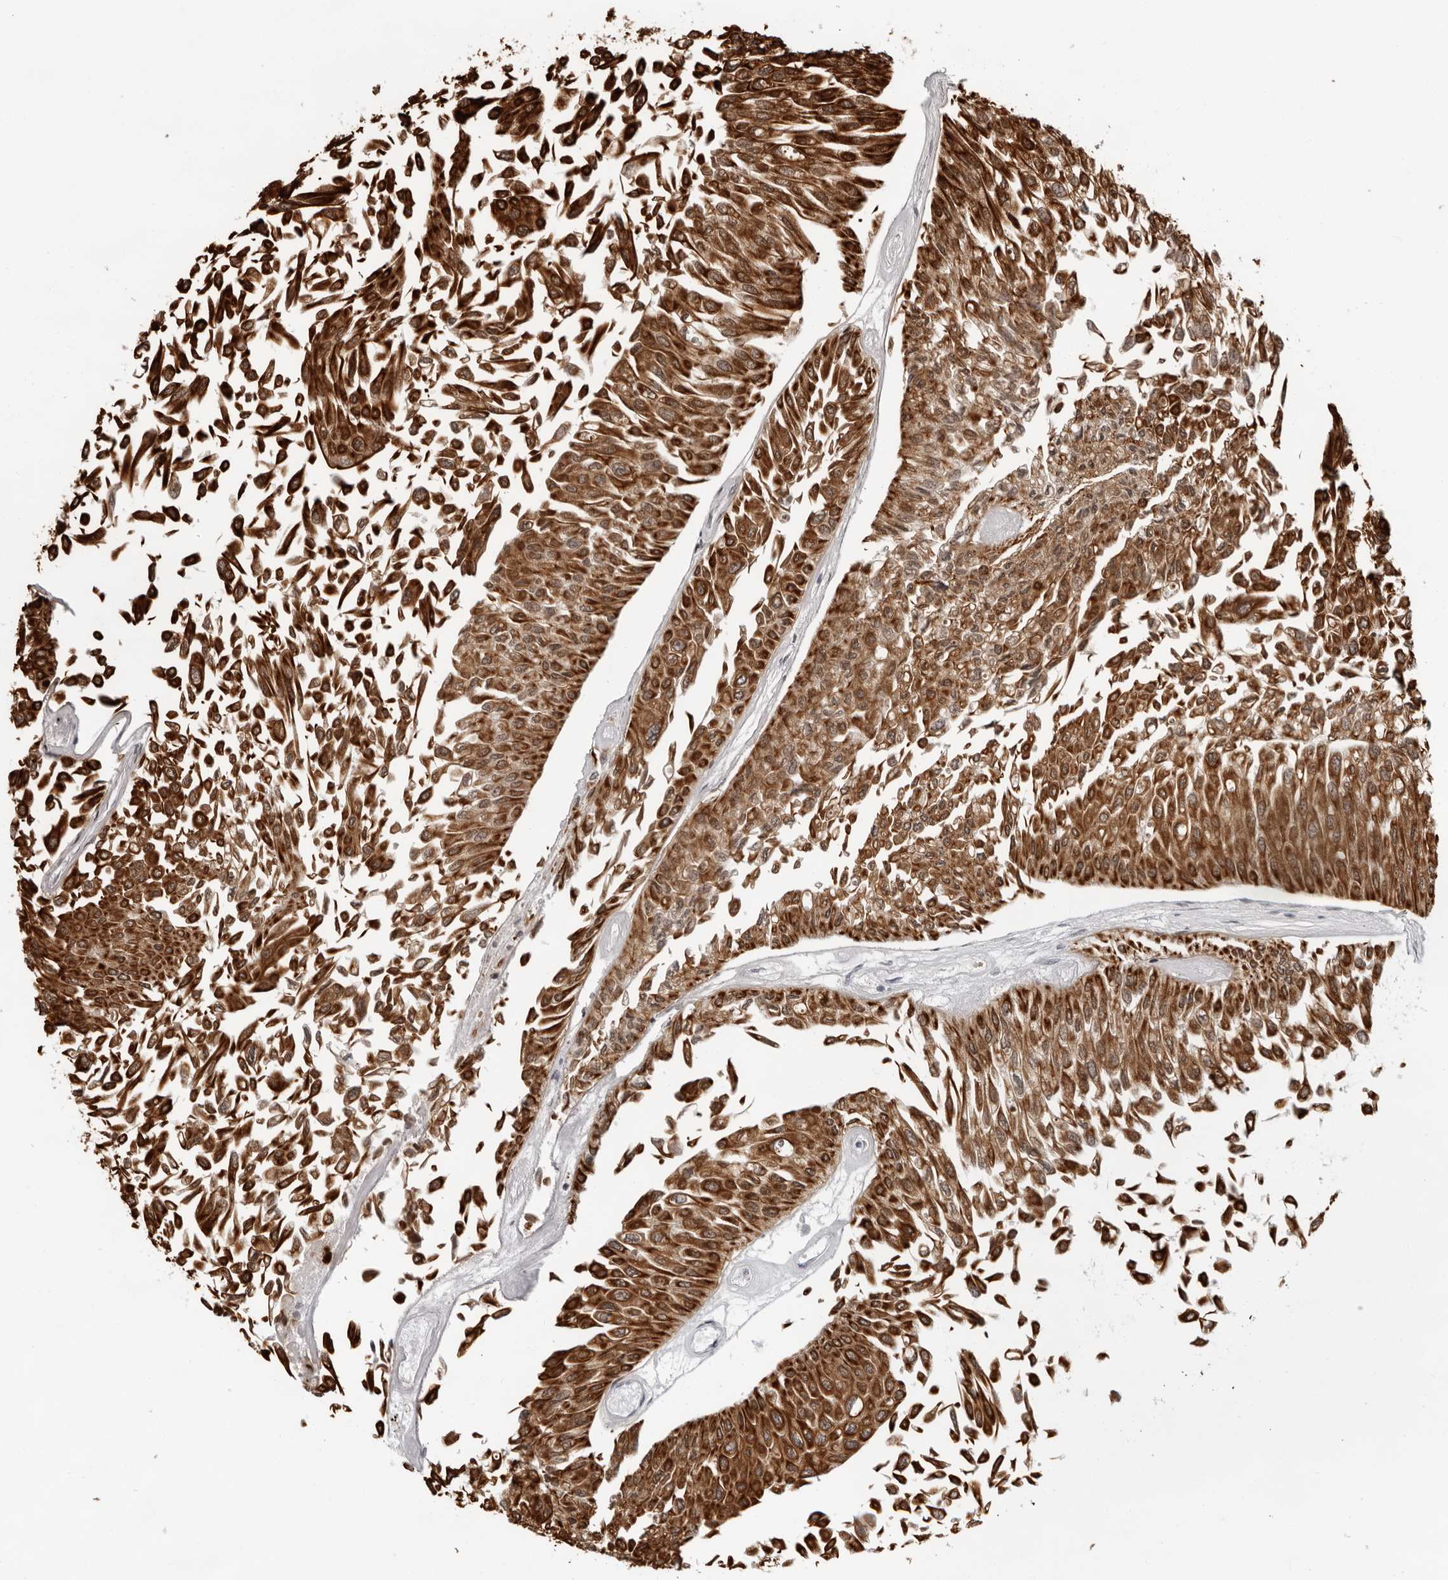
{"staining": {"intensity": "strong", "quantity": ">75%", "location": "cytoplasmic/membranous"}, "tissue": "urothelial cancer", "cell_type": "Tumor cells", "image_type": "cancer", "snomed": [{"axis": "morphology", "description": "Urothelial carcinoma, Low grade"}, {"axis": "topography", "description": "Urinary bladder"}], "caption": "Urothelial cancer stained with DAB immunohistochemistry demonstrates high levels of strong cytoplasmic/membranous positivity in approximately >75% of tumor cells. The staining was performed using DAB (3,3'-diaminobenzidine), with brown indicating positive protein expression. Nuclei are stained blue with hematoxylin.", "gene": "CCDC28B", "patient": {"sex": "male", "age": 67}}